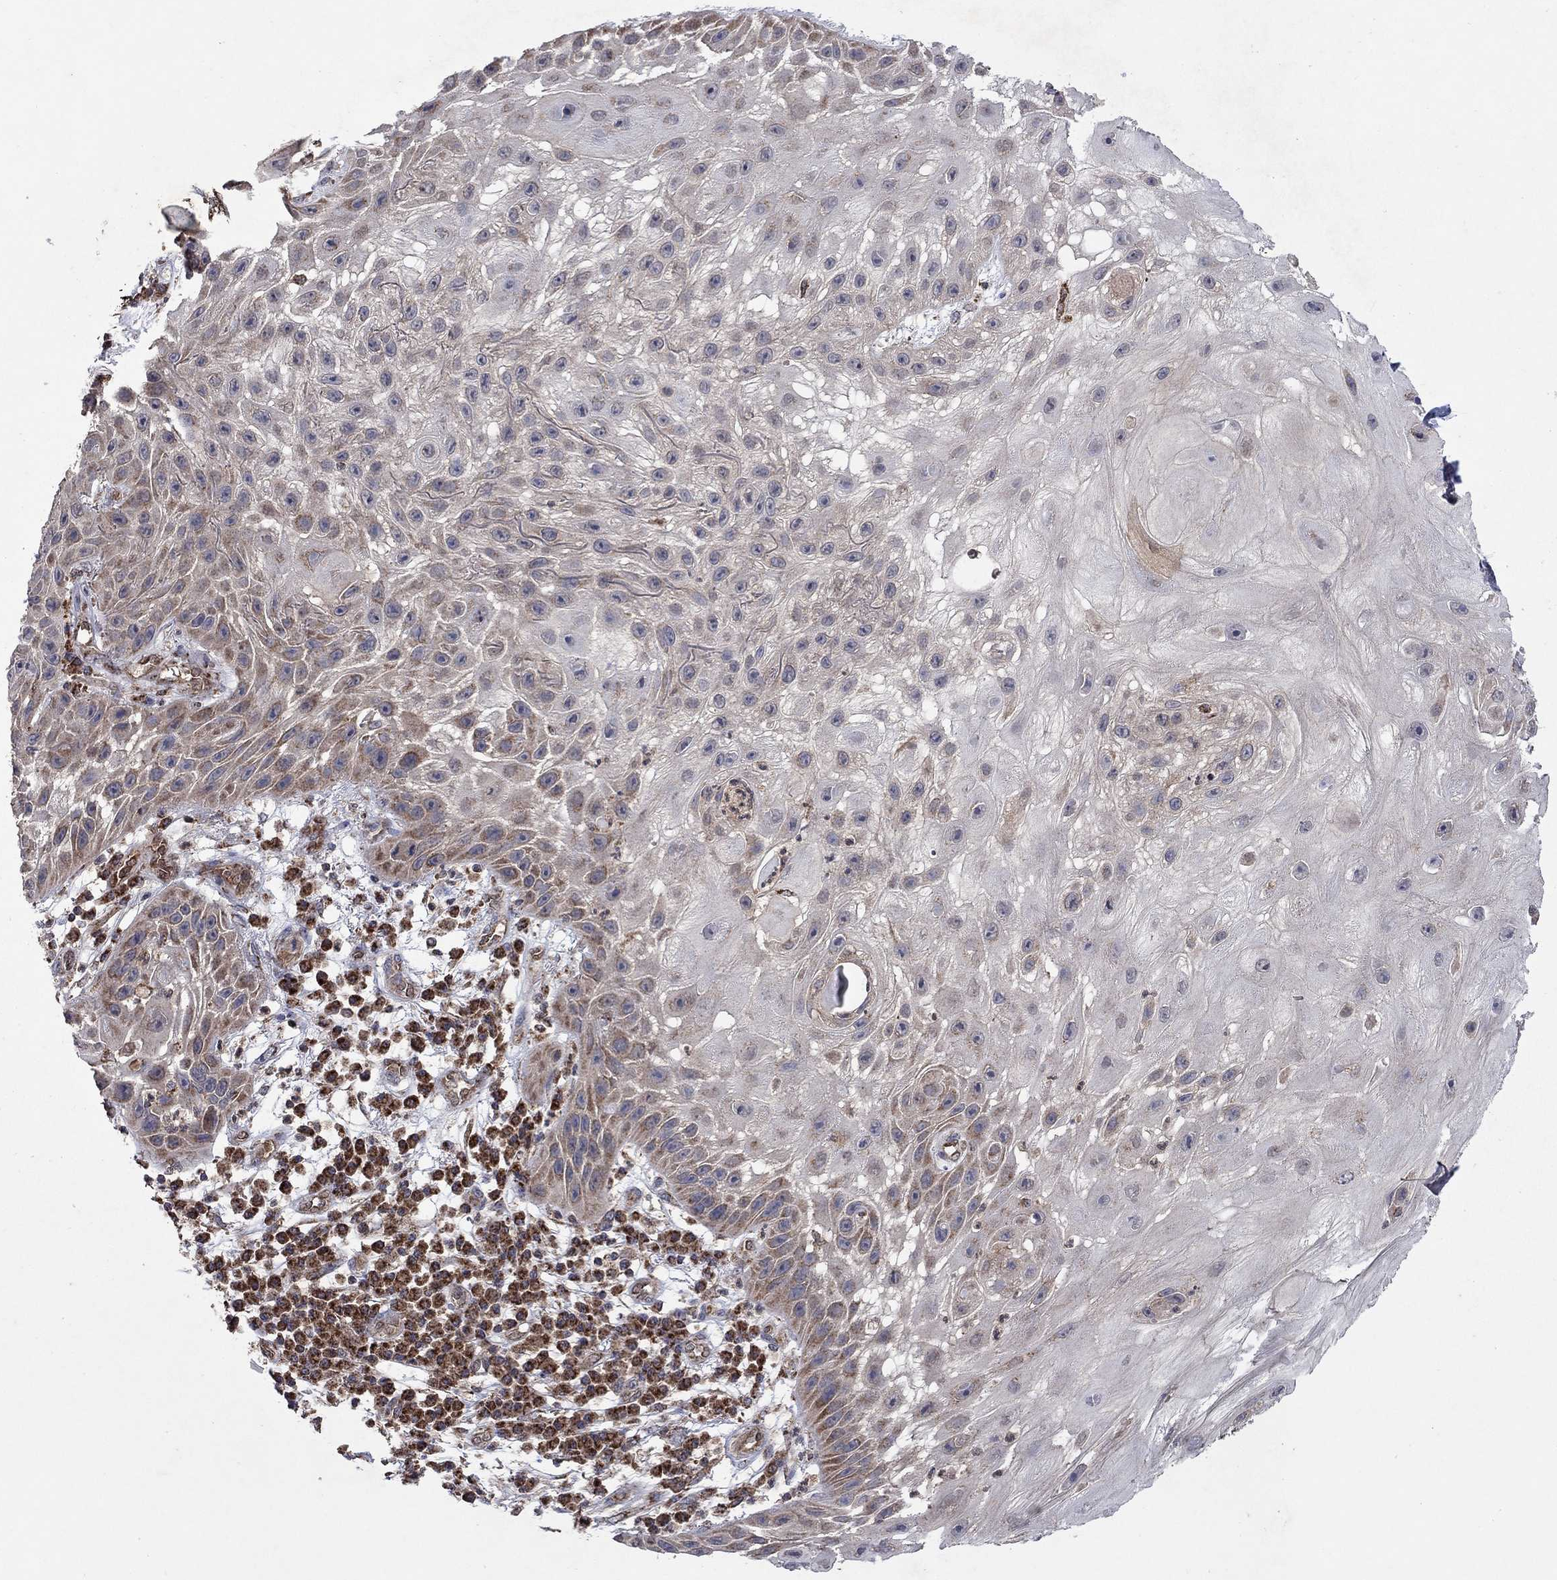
{"staining": {"intensity": "weak", "quantity": "25%-75%", "location": "cytoplasmic/membranous"}, "tissue": "skin cancer", "cell_type": "Tumor cells", "image_type": "cancer", "snomed": [{"axis": "morphology", "description": "Normal tissue, NOS"}, {"axis": "morphology", "description": "Squamous cell carcinoma, NOS"}, {"axis": "topography", "description": "Skin"}], "caption": "This photomicrograph demonstrates IHC staining of human skin cancer, with low weak cytoplasmic/membranous positivity in approximately 25%-75% of tumor cells.", "gene": "DPH1", "patient": {"sex": "male", "age": 79}}